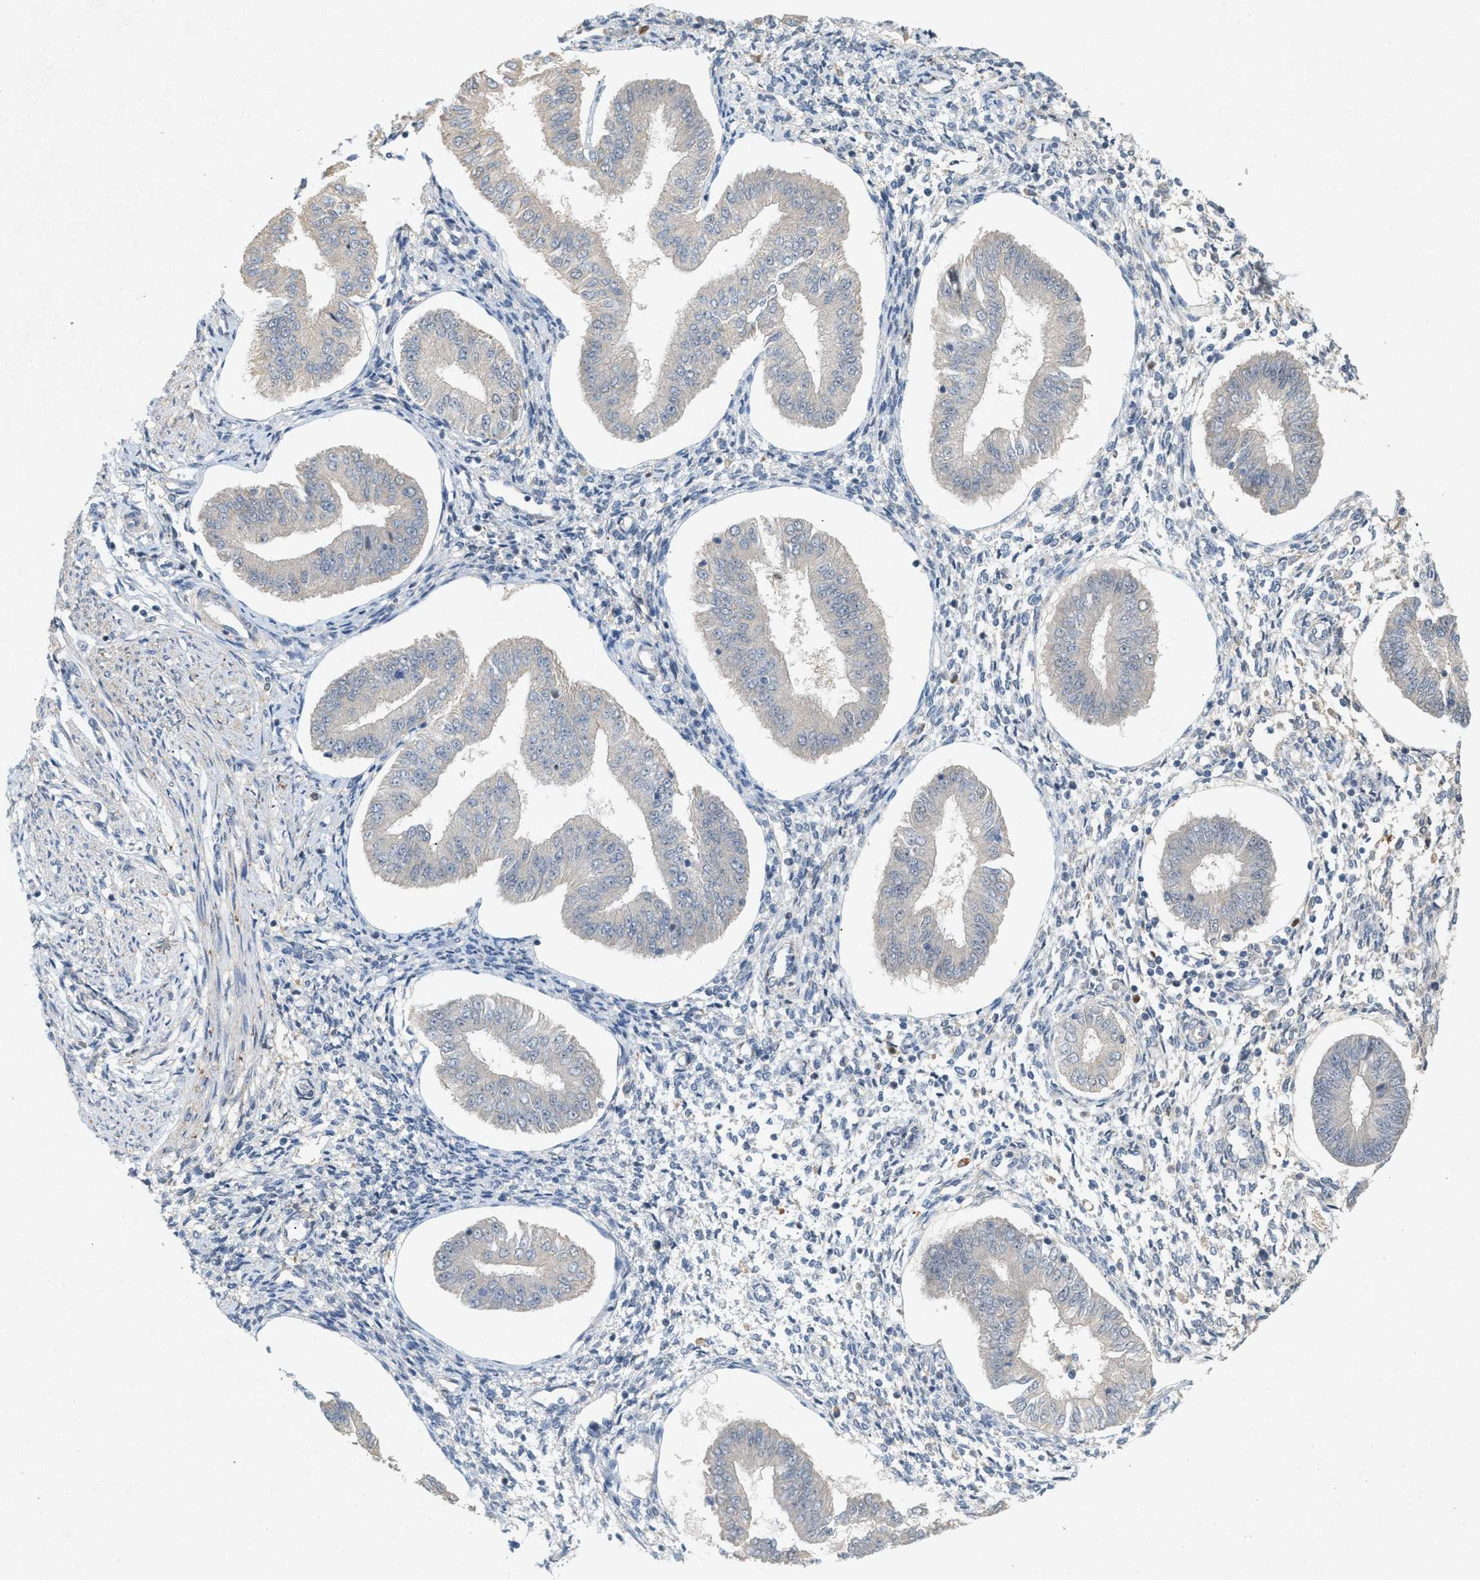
{"staining": {"intensity": "negative", "quantity": "none", "location": "none"}, "tissue": "endometrium", "cell_type": "Cells in endometrial stroma", "image_type": "normal", "snomed": [{"axis": "morphology", "description": "Normal tissue, NOS"}, {"axis": "topography", "description": "Endometrium"}], "caption": "IHC micrograph of normal endometrium: endometrium stained with DAB demonstrates no significant protein expression in cells in endometrial stroma.", "gene": "DCAF7", "patient": {"sex": "female", "age": 50}}